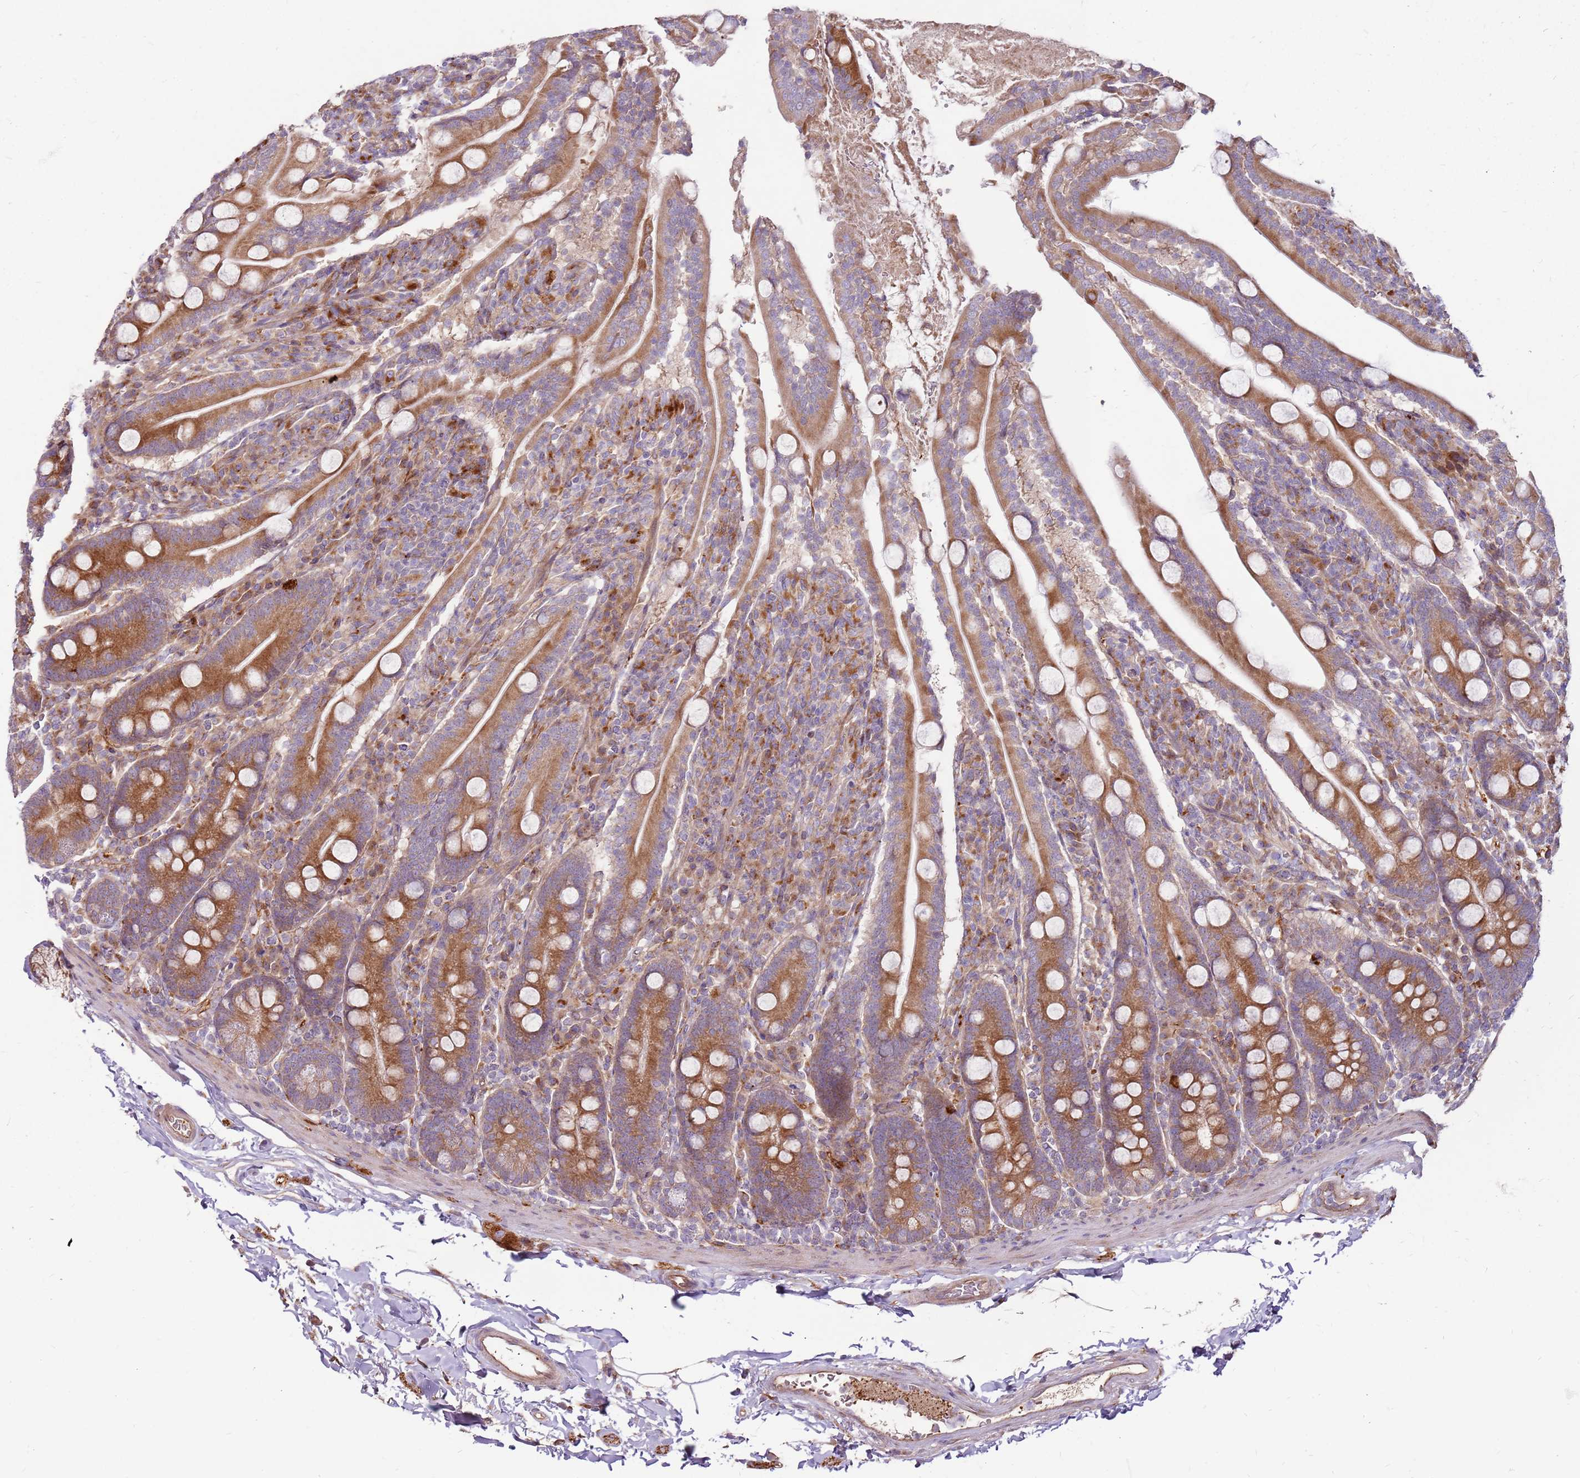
{"staining": {"intensity": "moderate", "quantity": ">75%", "location": "cytoplasmic/membranous"}, "tissue": "duodenum", "cell_type": "Glandular cells", "image_type": "normal", "snomed": [{"axis": "morphology", "description": "Normal tissue, NOS"}, {"axis": "topography", "description": "Duodenum"}], "caption": "Moderate cytoplasmic/membranous staining is present in approximately >75% of glandular cells in benign duodenum. (DAB (3,3'-diaminobenzidine) IHC, brown staining for protein, blue staining for nuclei).", "gene": "EMC1", "patient": {"sex": "male", "age": 35}}